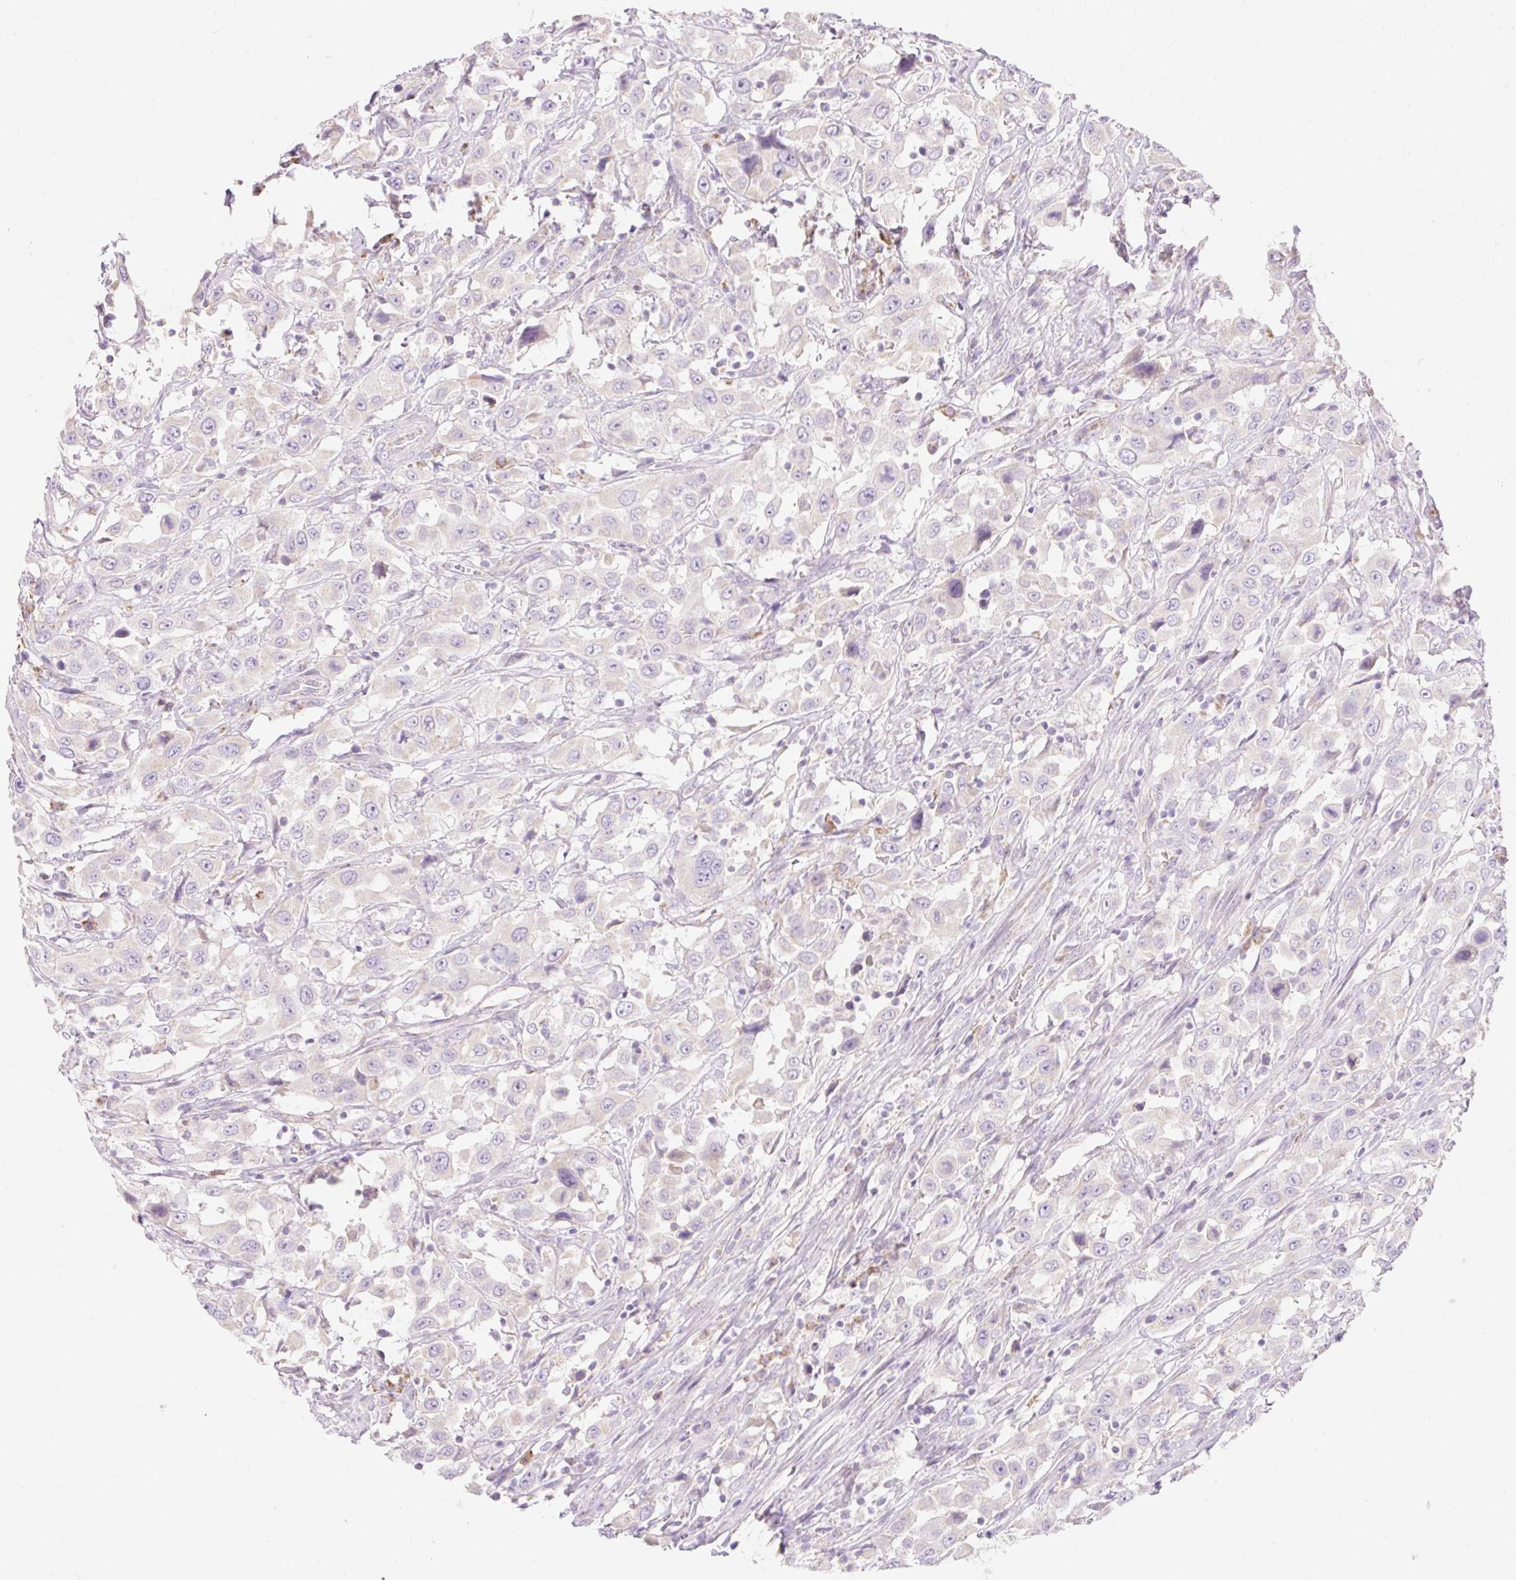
{"staining": {"intensity": "negative", "quantity": "none", "location": "none"}, "tissue": "urothelial cancer", "cell_type": "Tumor cells", "image_type": "cancer", "snomed": [{"axis": "morphology", "description": "Urothelial carcinoma, High grade"}, {"axis": "topography", "description": "Urinary bladder"}], "caption": "This is a micrograph of immunohistochemistry (IHC) staining of high-grade urothelial carcinoma, which shows no expression in tumor cells.", "gene": "DHX35", "patient": {"sex": "male", "age": 61}}